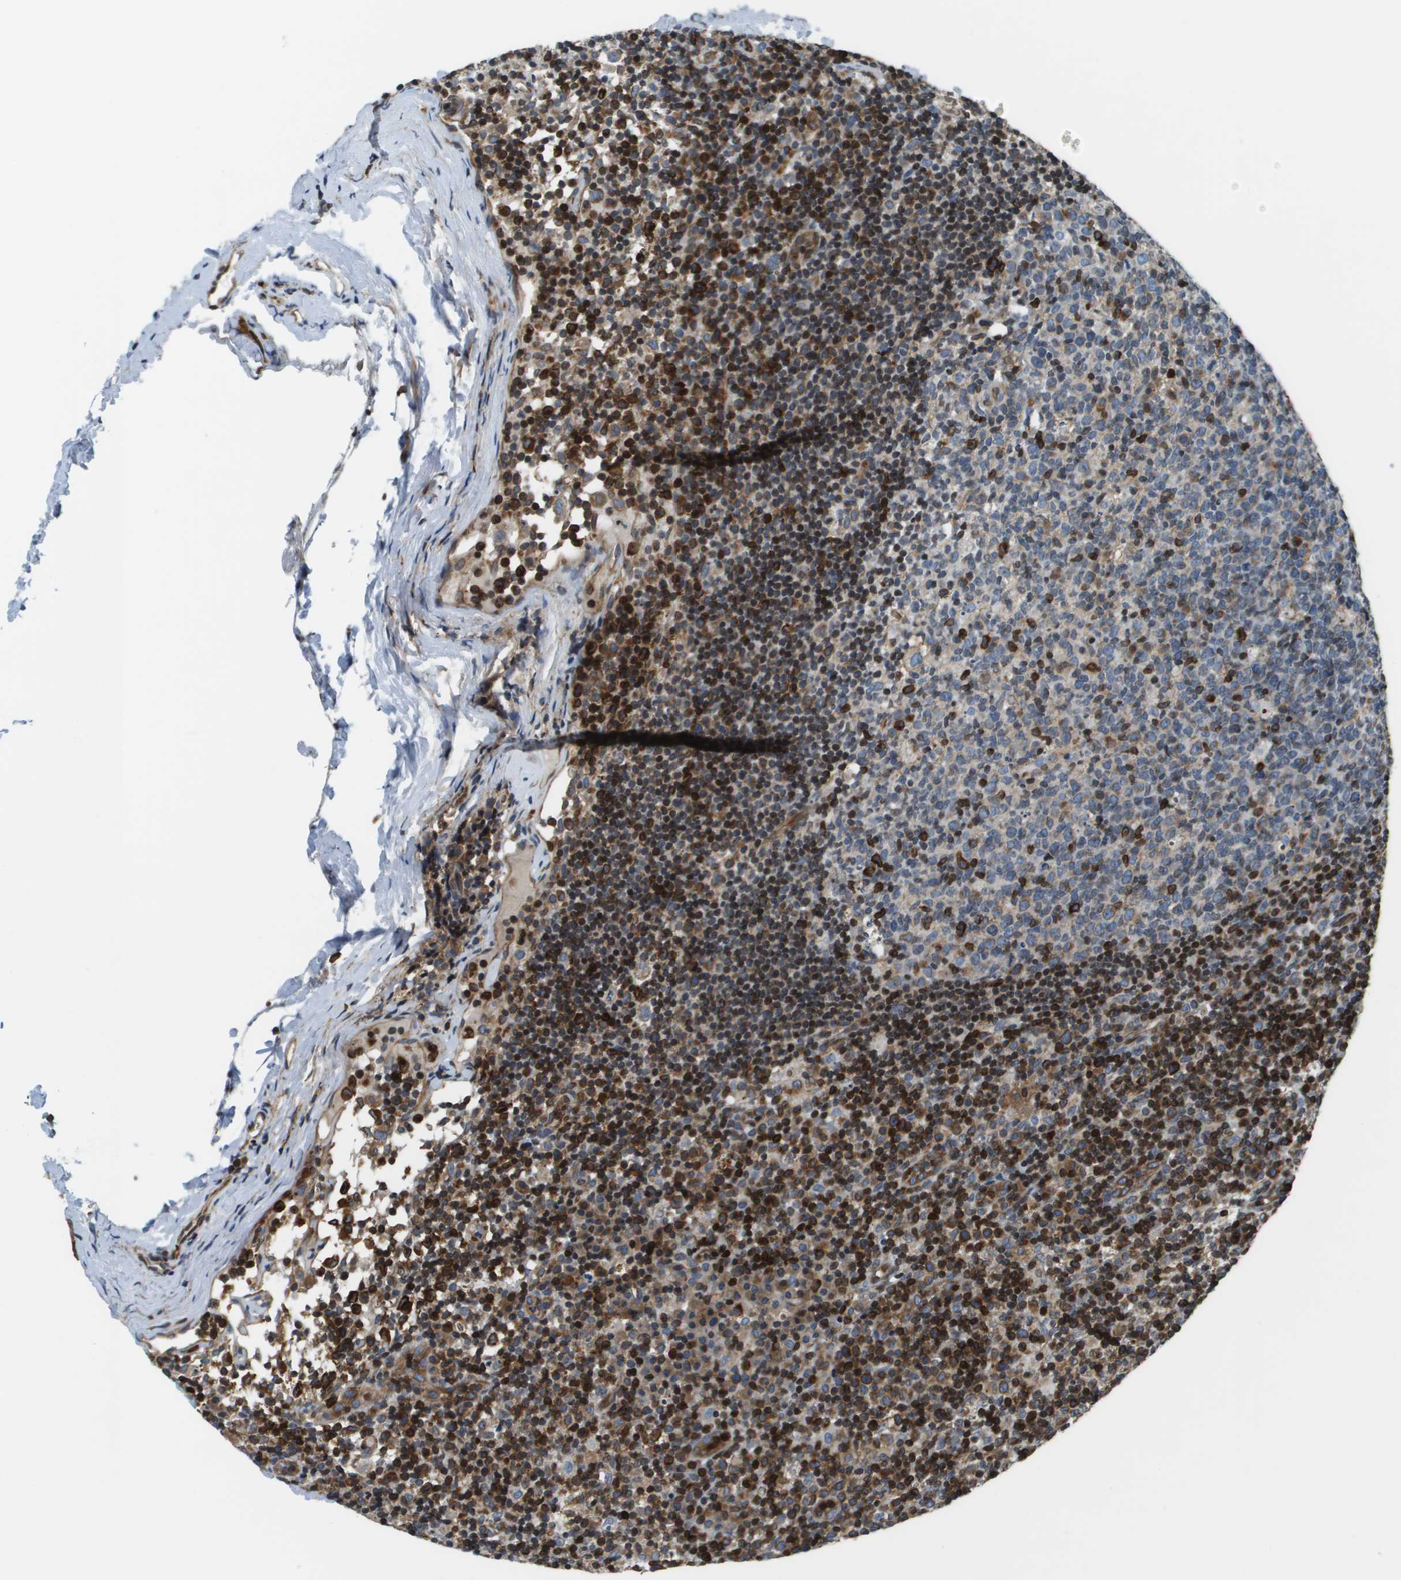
{"staining": {"intensity": "strong", "quantity": "<25%", "location": "cytoplasmic/membranous"}, "tissue": "lymph node", "cell_type": "Germinal center cells", "image_type": "normal", "snomed": [{"axis": "morphology", "description": "Normal tissue, NOS"}, {"axis": "morphology", "description": "Inflammation, NOS"}, {"axis": "topography", "description": "Lymph node"}], "caption": "Lymph node stained for a protein reveals strong cytoplasmic/membranous positivity in germinal center cells. The protein of interest is stained brown, and the nuclei are stained in blue (DAB IHC with brightfield microscopy, high magnification).", "gene": "ESYT1", "patient": {"sex": "male", "age": 55}}